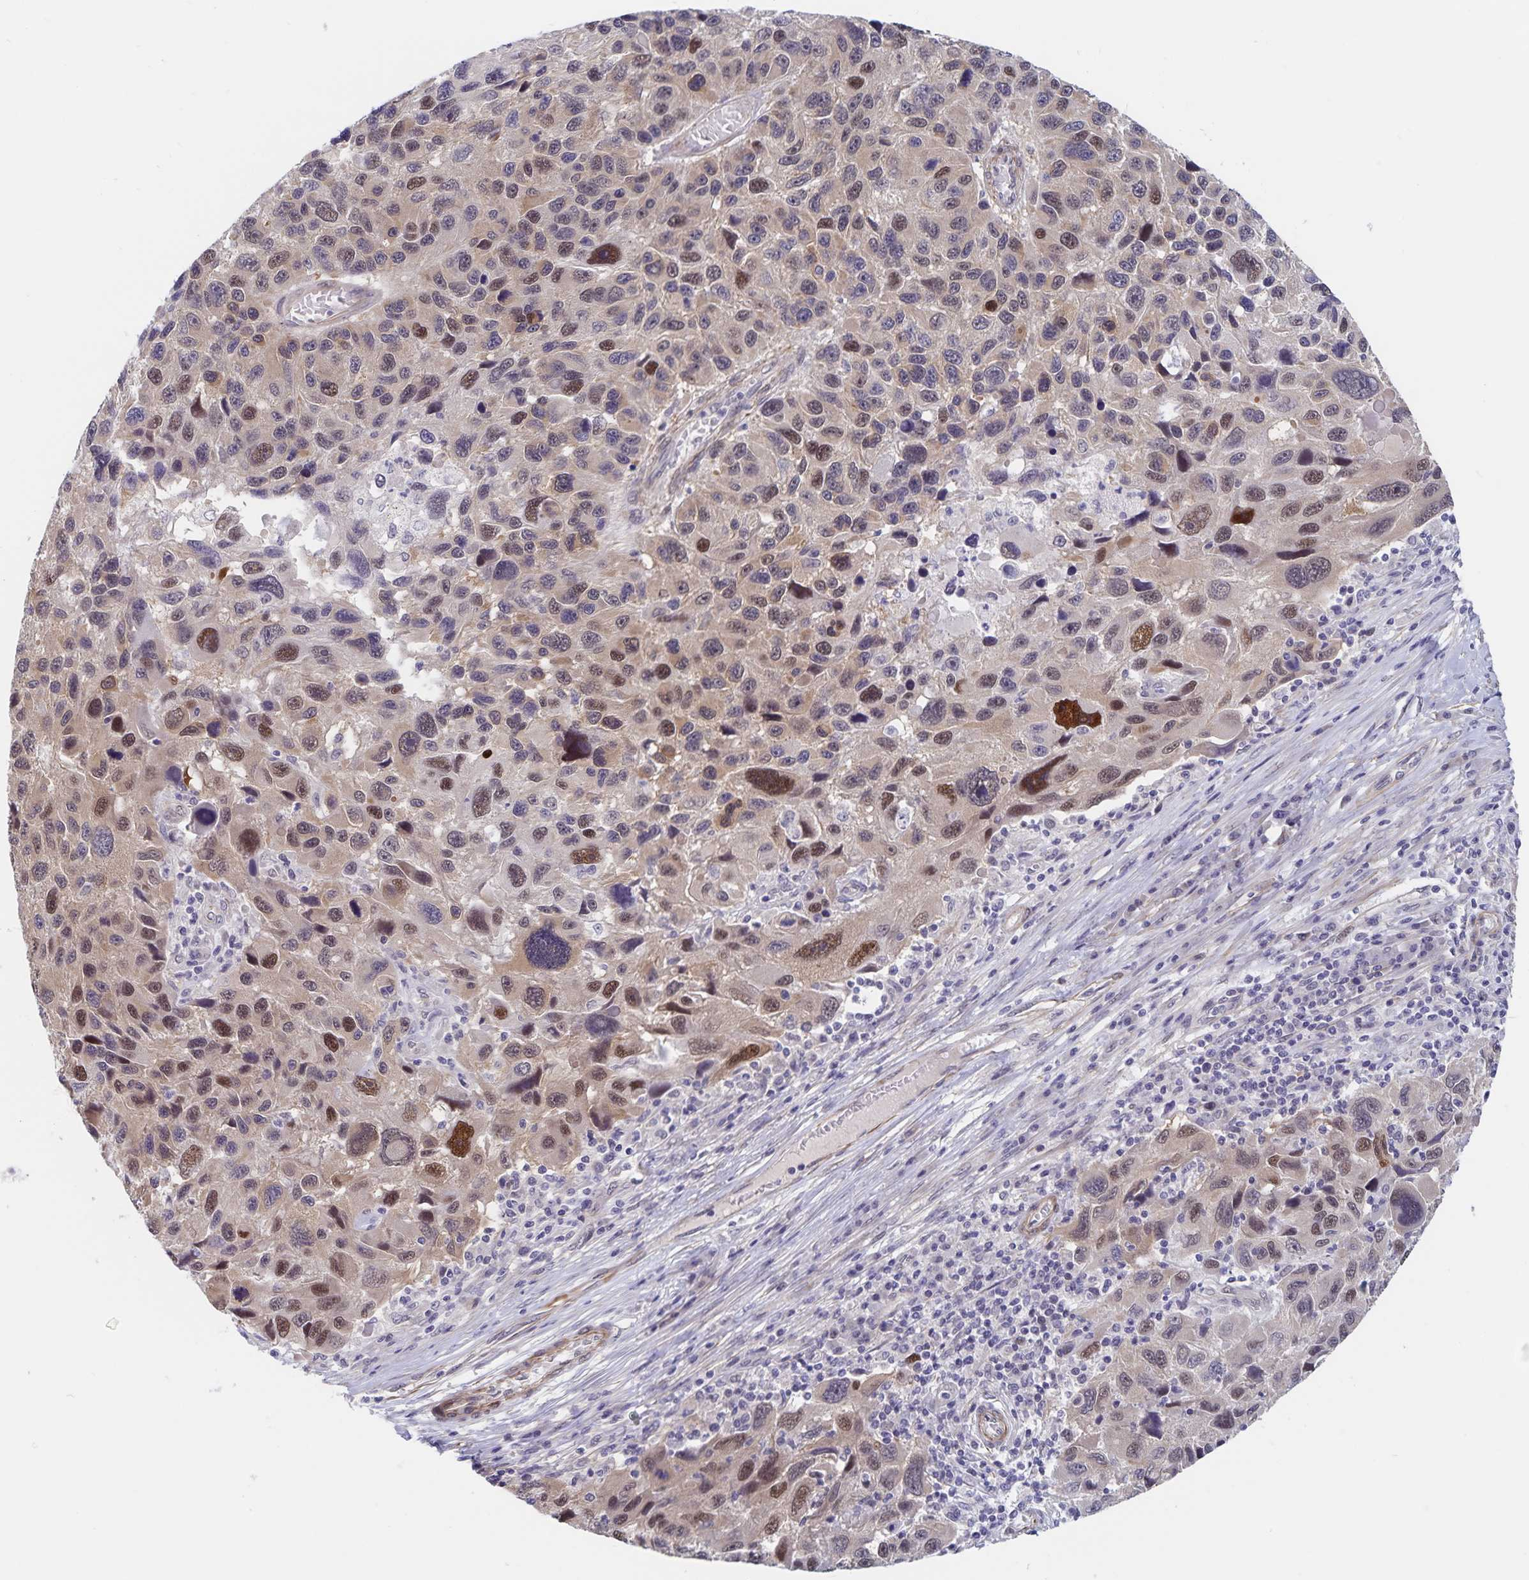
{"staining": {"intensity": "moderate", "quantity": "25%-75%", "location": "nuclear"}, "tissue": "melanoma", "cell_type": "Tumor cells", "image_type": "cancer", "snomed": [{"axis": "morphology", "description": "Malignant melanoma, NOS"}, {"axis": "topography", "description": "Skin"}], "caption": "Immunohistochemical staining of human melanoma displays moderate nuclear protein staining in approximately 25%-75% of tumor cells.", "gene": "BAG6", "patient": {"sex": "male", "age": 53}}